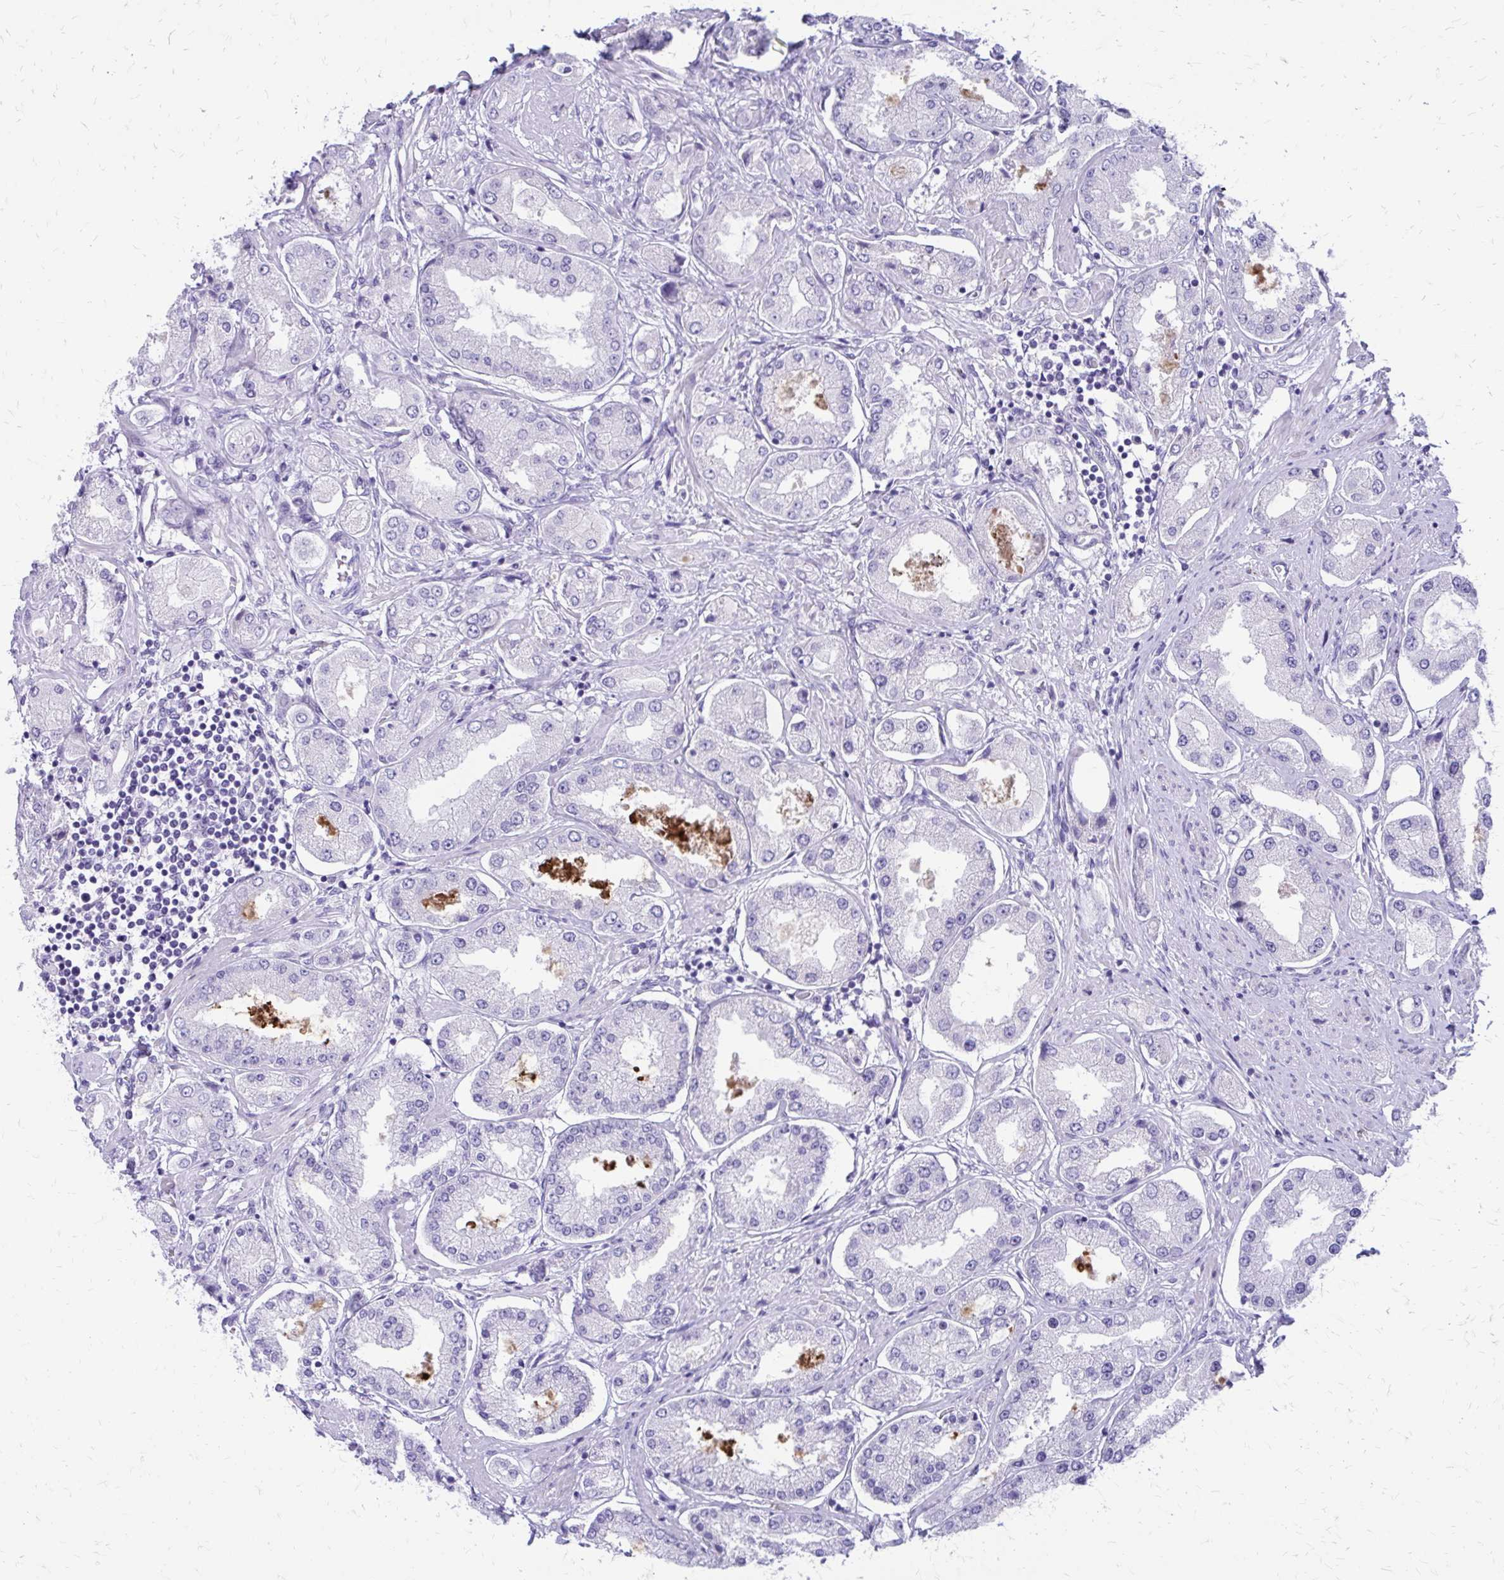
{"staining": {"intensity": "negative", "quantity": "none", "location": "none"}, "tissue": "prostate cancer", "cell_type": "Tumor cells", "image_type": "cancer", "snomed": [{"axis": "morphology", "description": "Adenocarcinoma, High grade"}, {"axis": "topography", "description": "Prostate"}], "caption": "IHC photomicrograph of neoplastic tissue: prostate cancer (high-grade adenocarcinoma) stained with DAB (3,3'-diaminobenzidine) demonstrates no significant protein expression in tumor cells.", "gene": "LCN15", "patient": {"sex": "male", "age": 69}}